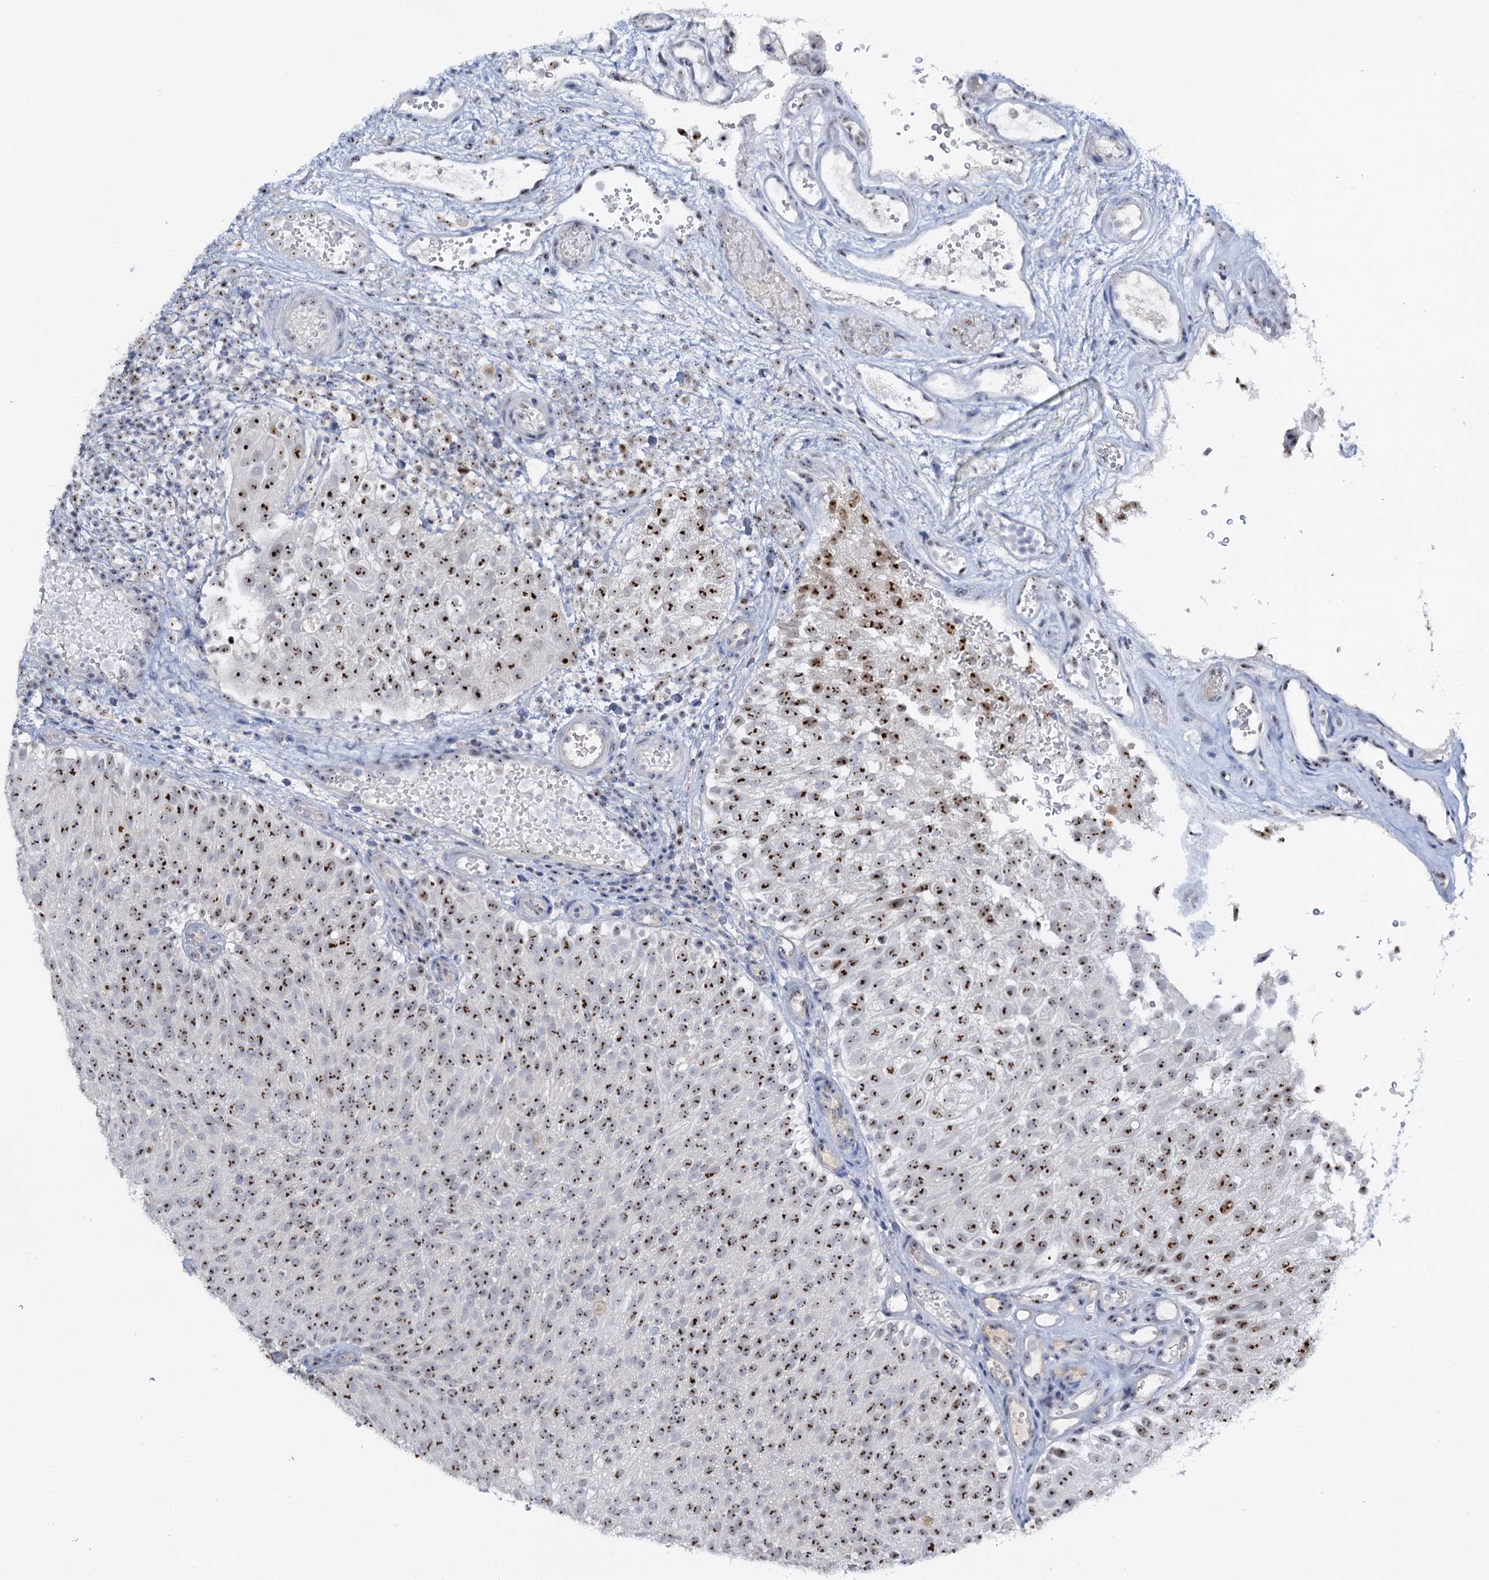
{"staining": {"intensity": "moderate", "quantity": ">75%", "location": "nuclear"}, "tissue": "urothelial cancer", "cell_type": "Tumor cells", "image_type": "cancer", "snomed": [{"axis": "morphology", "description": "Urothelial carcinoma, Low grade"}, {"axis": "topography", "description": "Urinary bladder"}], "caption": "Urothelial carcinoma (low-grade) was stained to show a protein in brown. There is medium levels of moderate nuclear positivity in about >75% of tumor cells. Nuclei are stained in blue.", "gene": "NOP2", "patient": {"sex": "male", "age": 78}}